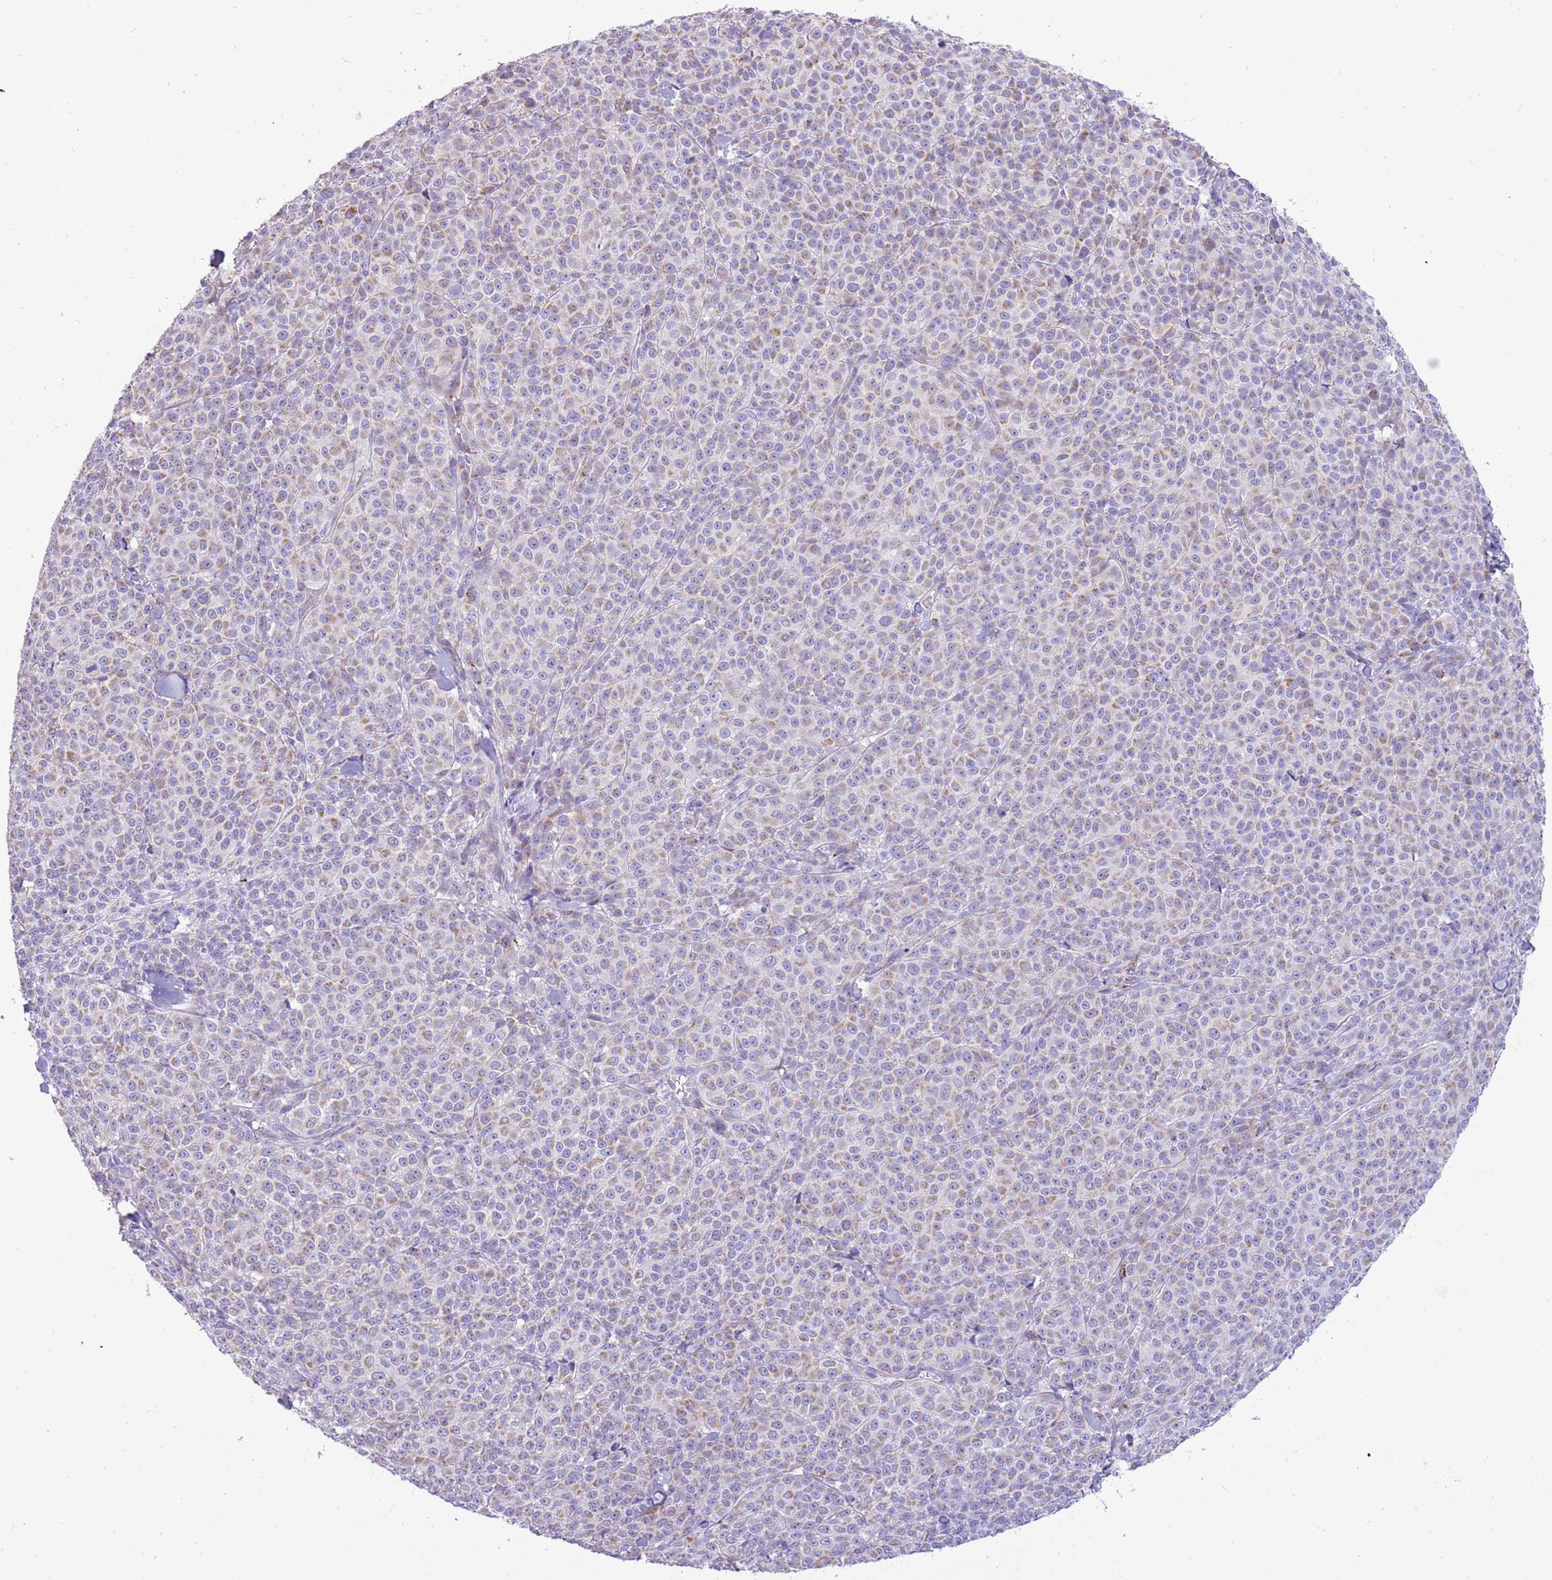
{"staining": {"intensity": "weak", "quantity": "25%-75%", "location": "cytoplasmic/membranous"}, "tissue": "melanoma", "cell_type": "Tumor cells", "image_type": "cancer", "snomed": [{"axis": "morphology", "description": "Normal tissue, NOS"}, {"axis": "morphology", "description": "Malignant melanoma, NOS"}, {"axis": "topography", "description": "Skin"}], "caption": "A brown stain highlights weak cytoplasmic/membranous staining of a protein in melanoma tumor cells. The staining was performed using DAB (3,3'-diaminobenzidine), with brown indicating positive protein expression. Nuclei are stained blue with hematoxylin.", "gene": "COX17", "patient": {"sex": "female", "age": 34}}